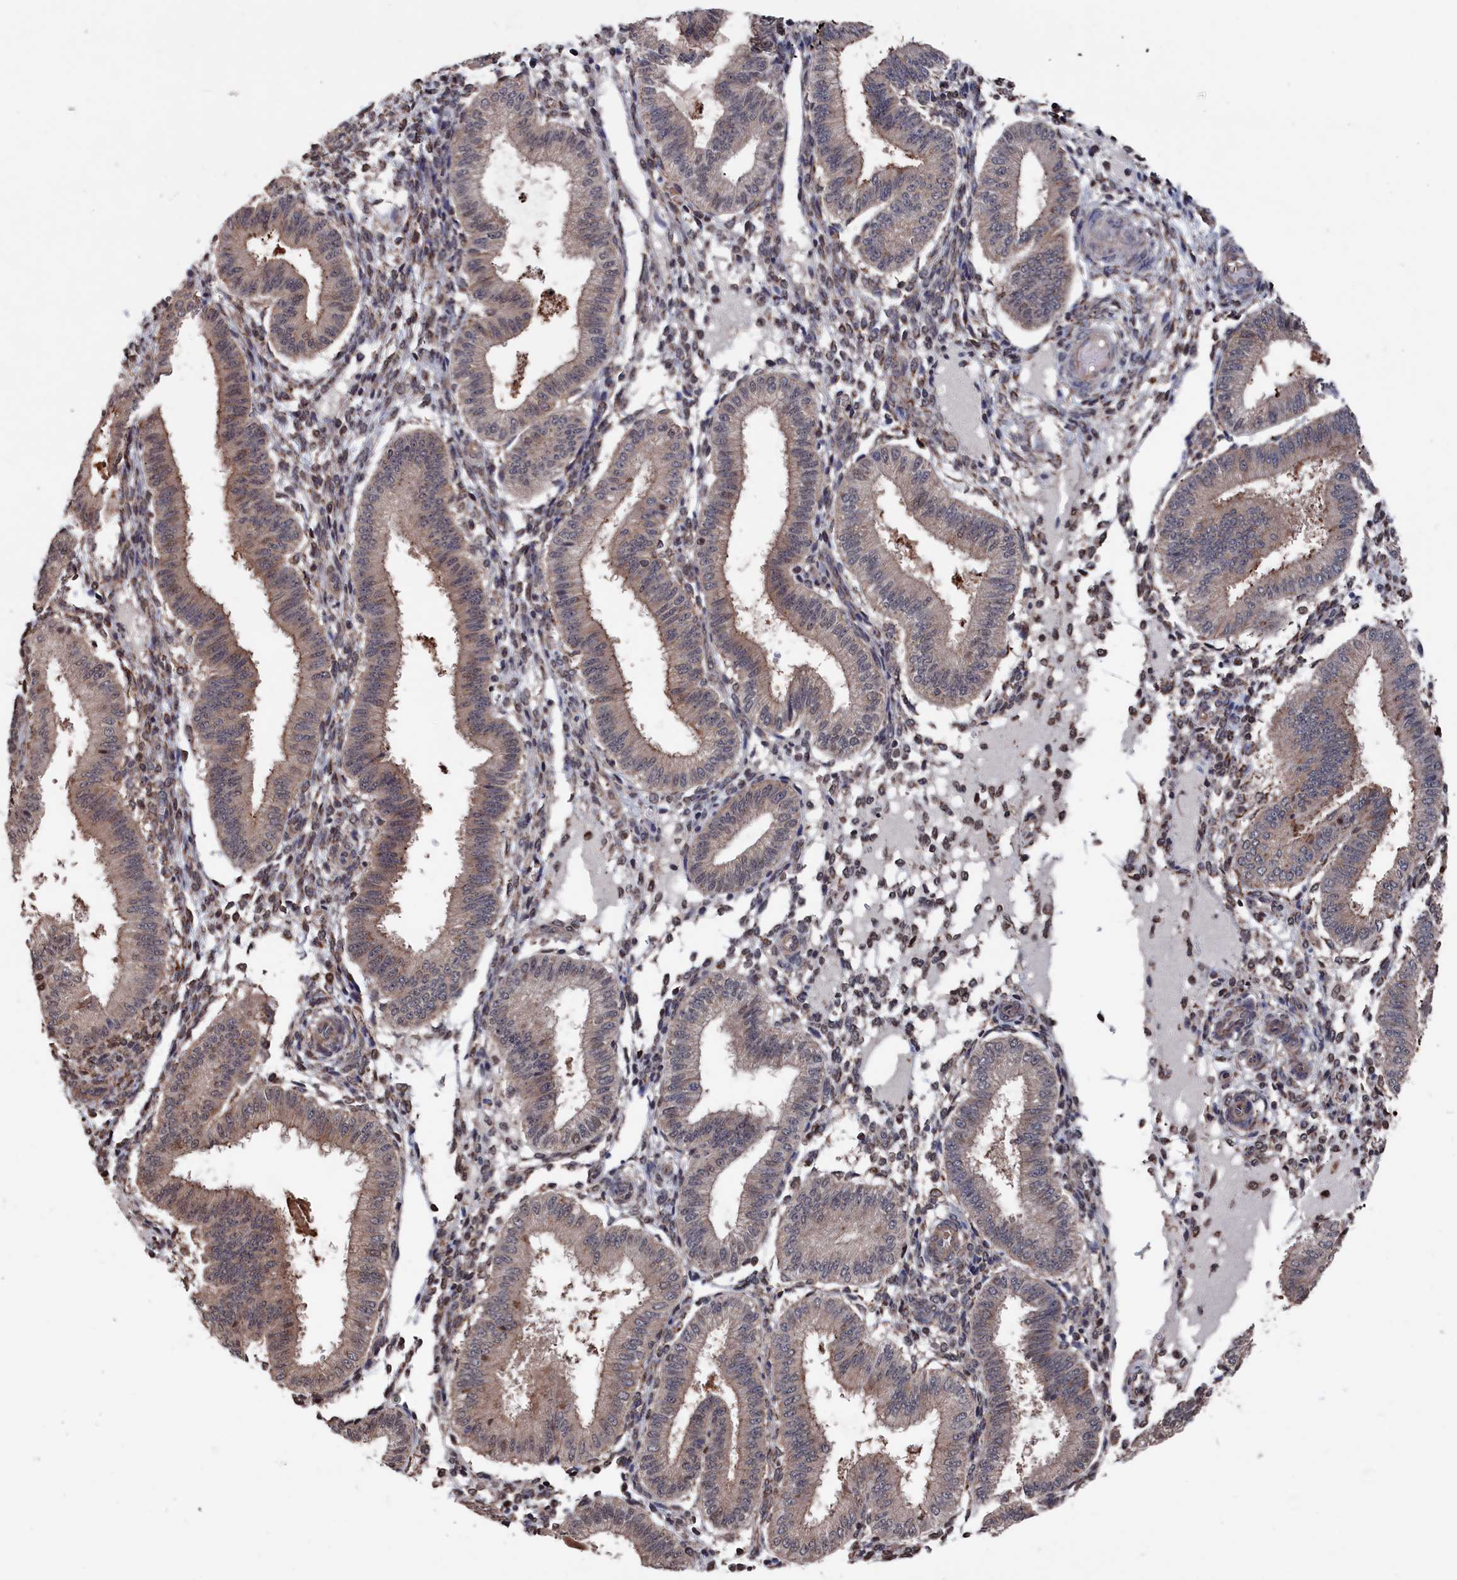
{"staining": {"intensity": "moderate", "quantity": "<25%", "location": "cytoplasmic/membranous,nuclear"}, "tissue": "endometrium", "cell_type": "Cells in endometrial stroma", "image_type": "normal", "snomed": [{"axis": "morphology", "description": "Normal tissue, NOS"}, {"axis": "topography", "description": "Endometrium"}], "caption": "Cells in endometrial stroma demonstrate low levels of moderate cytoplasmic/membranous,nuclear staining in about <25% of cells in unremarkable endometrium.", "gene": "PDE12", "patient": {"sex": "female", "age": 39}}